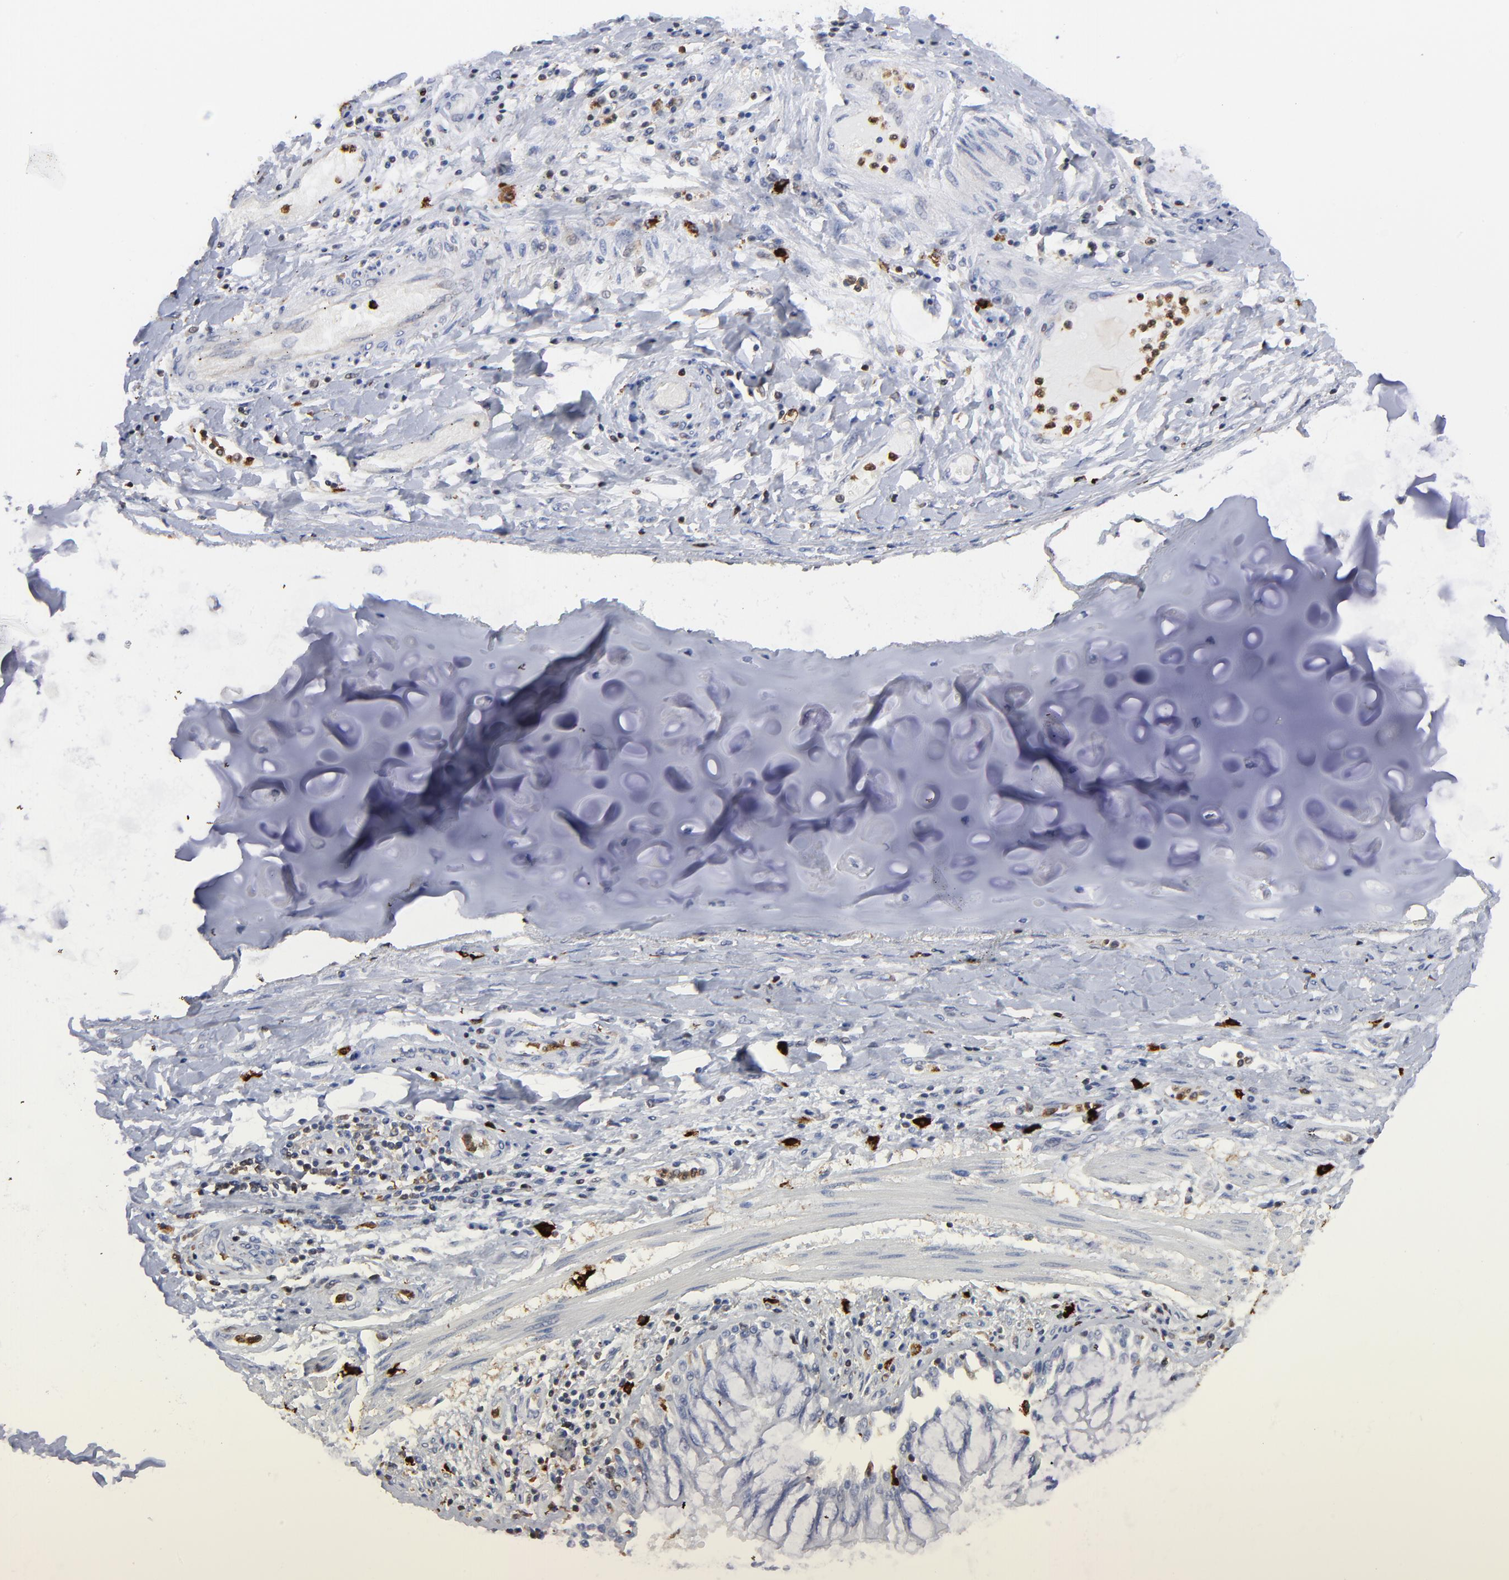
{"staining": {"intensity": "negative", "quantity": "none", "location": "none"}, "tissue": "adipose tissue", "cell_type": "Adipocytes", "image_type": "normal", "snomed": [{"axis": "morphology", "description": "Normal tissue, NOS"}, {"axis": "morphology", "description": "Adenocarcinoma, NOS"}, {"axis": "topography", "description": "Cartilage tissue"}, {"axis": "topography", "description": "Lung"}], "caption": "Immunohistochemical staining of unremarkable human adipose tissue shows no significant positivity in adipocytes. (DAB IHC visualized using brightfield microscopy, high magnification).", "gene": "TBXT", "patient": {"sex": "female", "age": 67}}